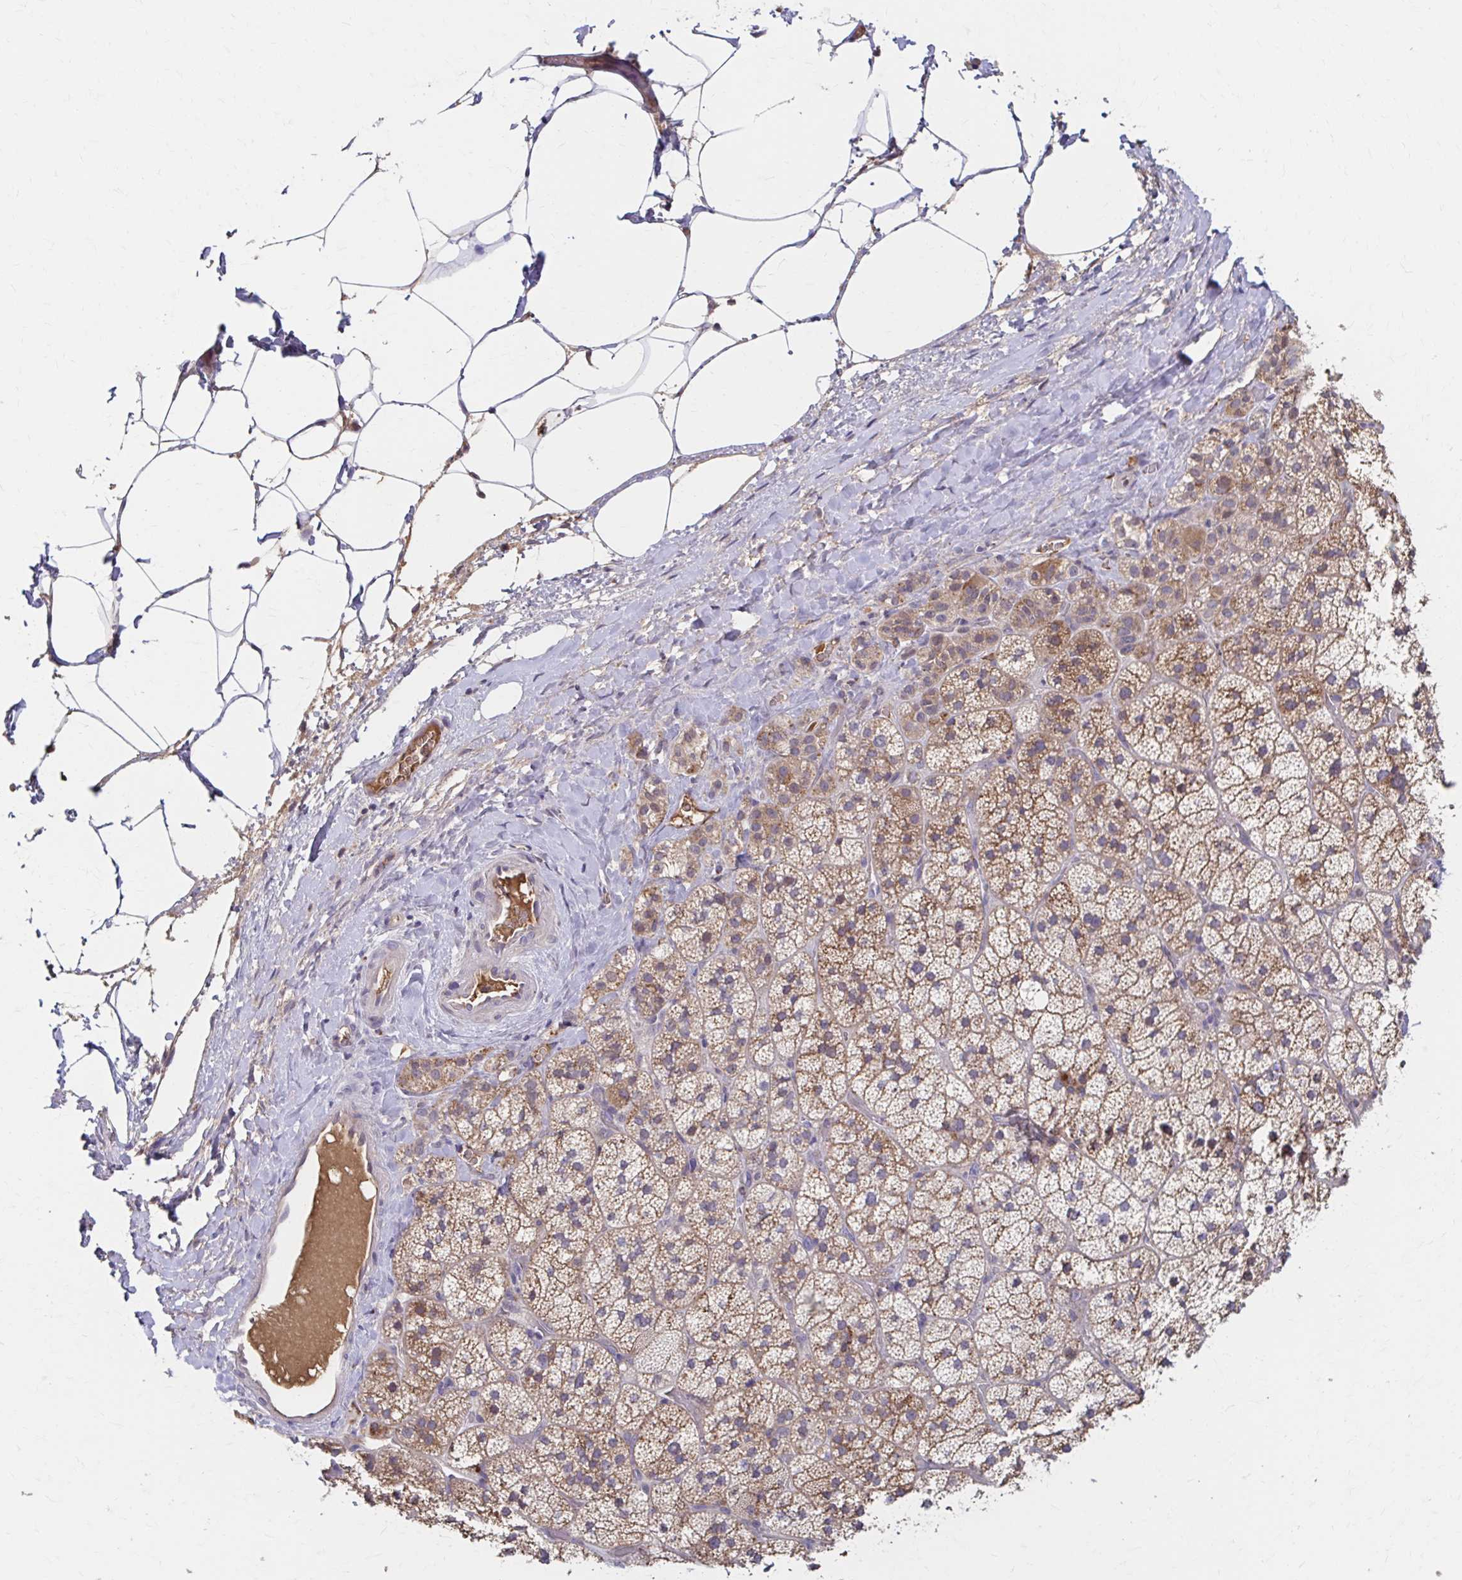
{"staining": {"intensity": "moderate", "quantity": ">75%", "location": "cytoplasmic/membranous"}, "tissue": "adrenal gland", "cell_type": "Glandular cells", "image_type": "normal", "snomed": [{"axis": "morphology", "description": "Normal tissue, NOS"}, {"axis": "topography", "description": "Adrenal gland"}], "caption": "IHC photomicrograph of unremarkable adrenal gland: adrenal gland stained using immunohistochemistry (IHC) reveals medium levels of moderate protein expression localized specifically in the cytoplasmic/membranous of glandular cells, appearing as a cytoplasmic/membranous brown color.", "gene": "HMGCS2", "patient": {"sex": "male", "age": 57}}